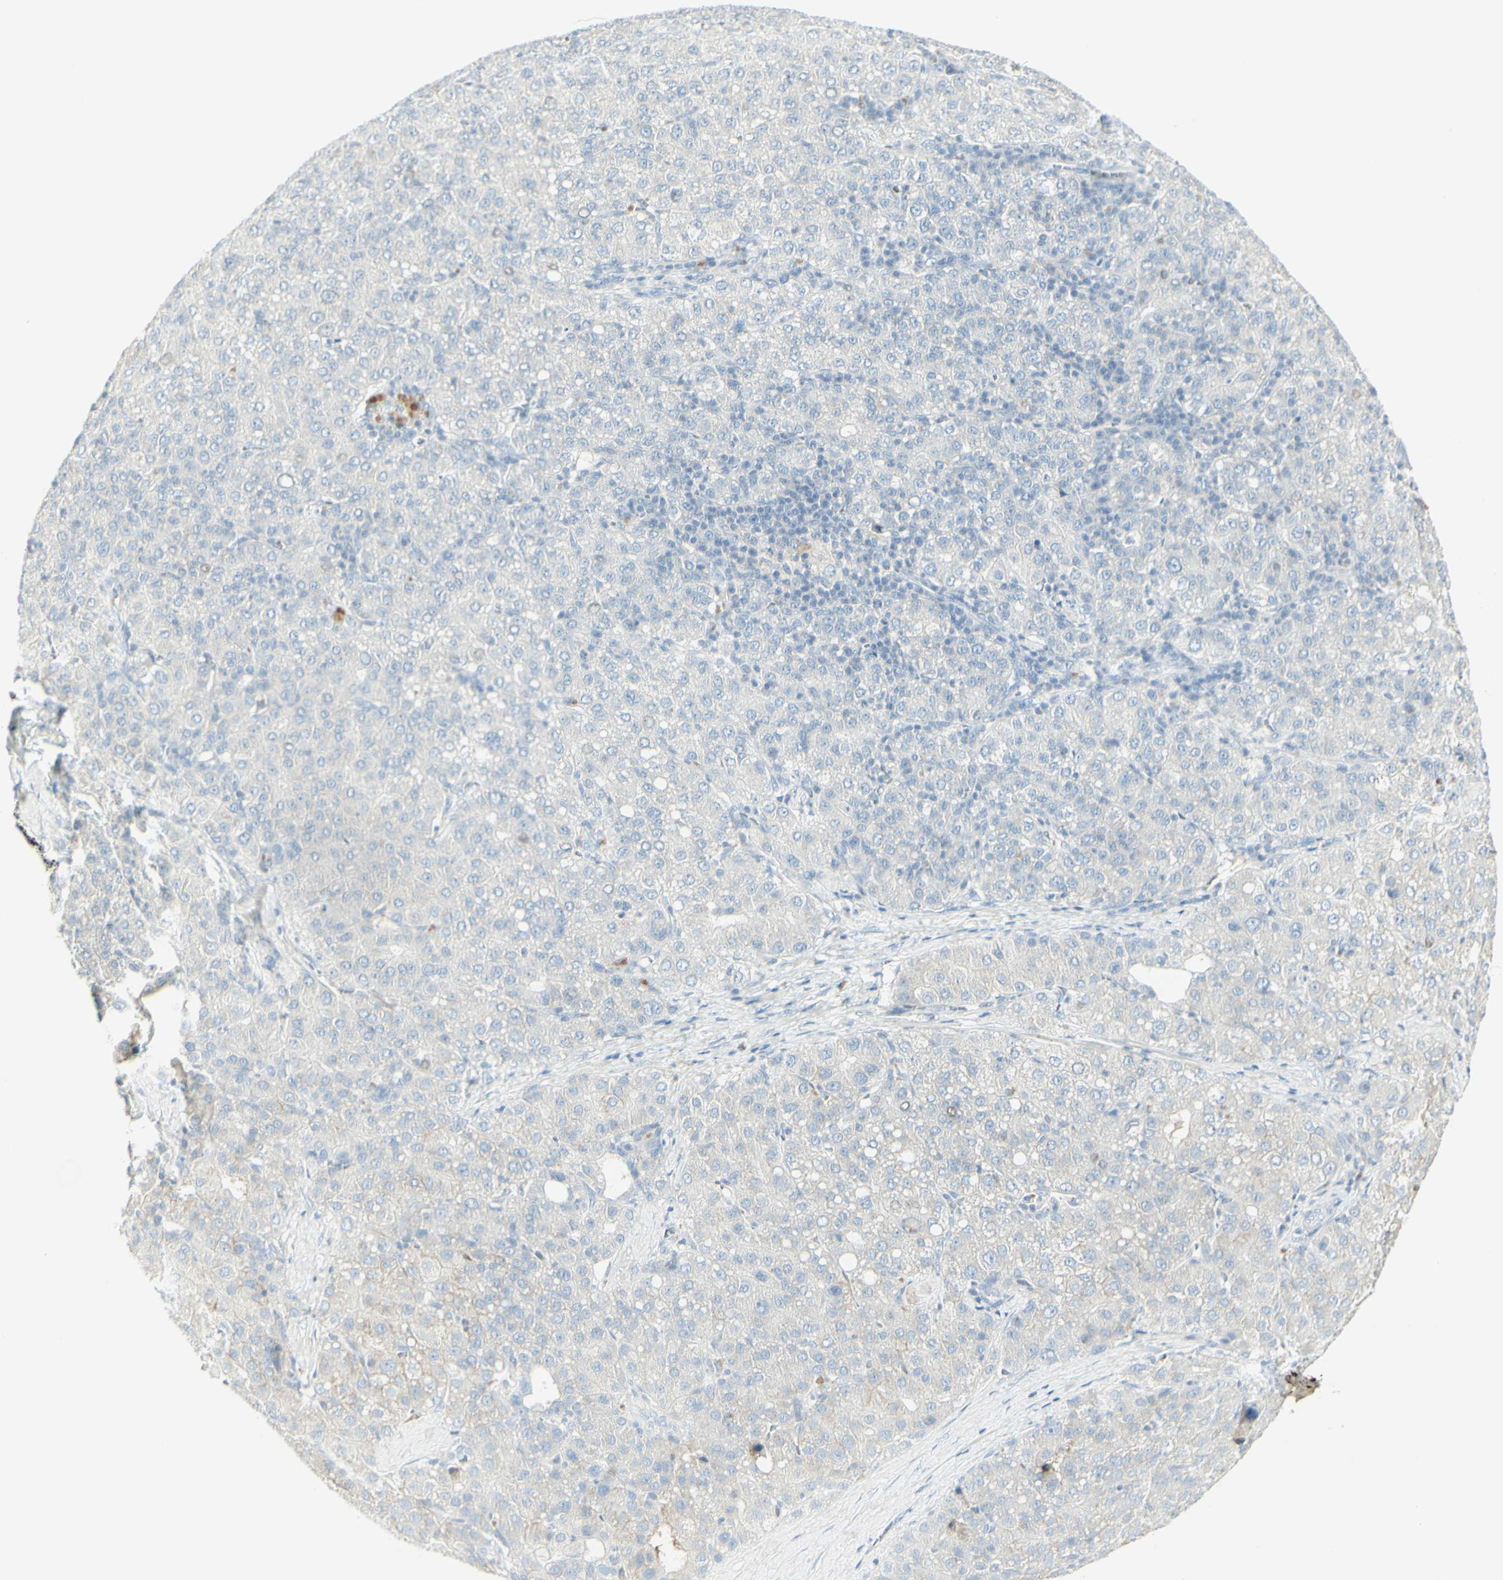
{"staining": {"intensity": "negative", "quantity": "none", "location": "none"}, "tissue": "liver cancer", "cell_type": "Tumor cells", "image_type": "cancer", "snomed": [{"axis": "morphology", "description": "Carcinoma, Hepatocellular, NOS"}, {"axis": "topography", "description": "Liver"}], "caption": "DAB (3,3'-diaminobenzidine) immunohistochemical staining of human liver cancer (hepatocellular carcinoma) exhibits no significant positivity in tumor cells. (DAB IHC visualized using brightfield microscopy, high magnification).", "gene": "MDK", "patient": {"sex": "male", "age": 65}}